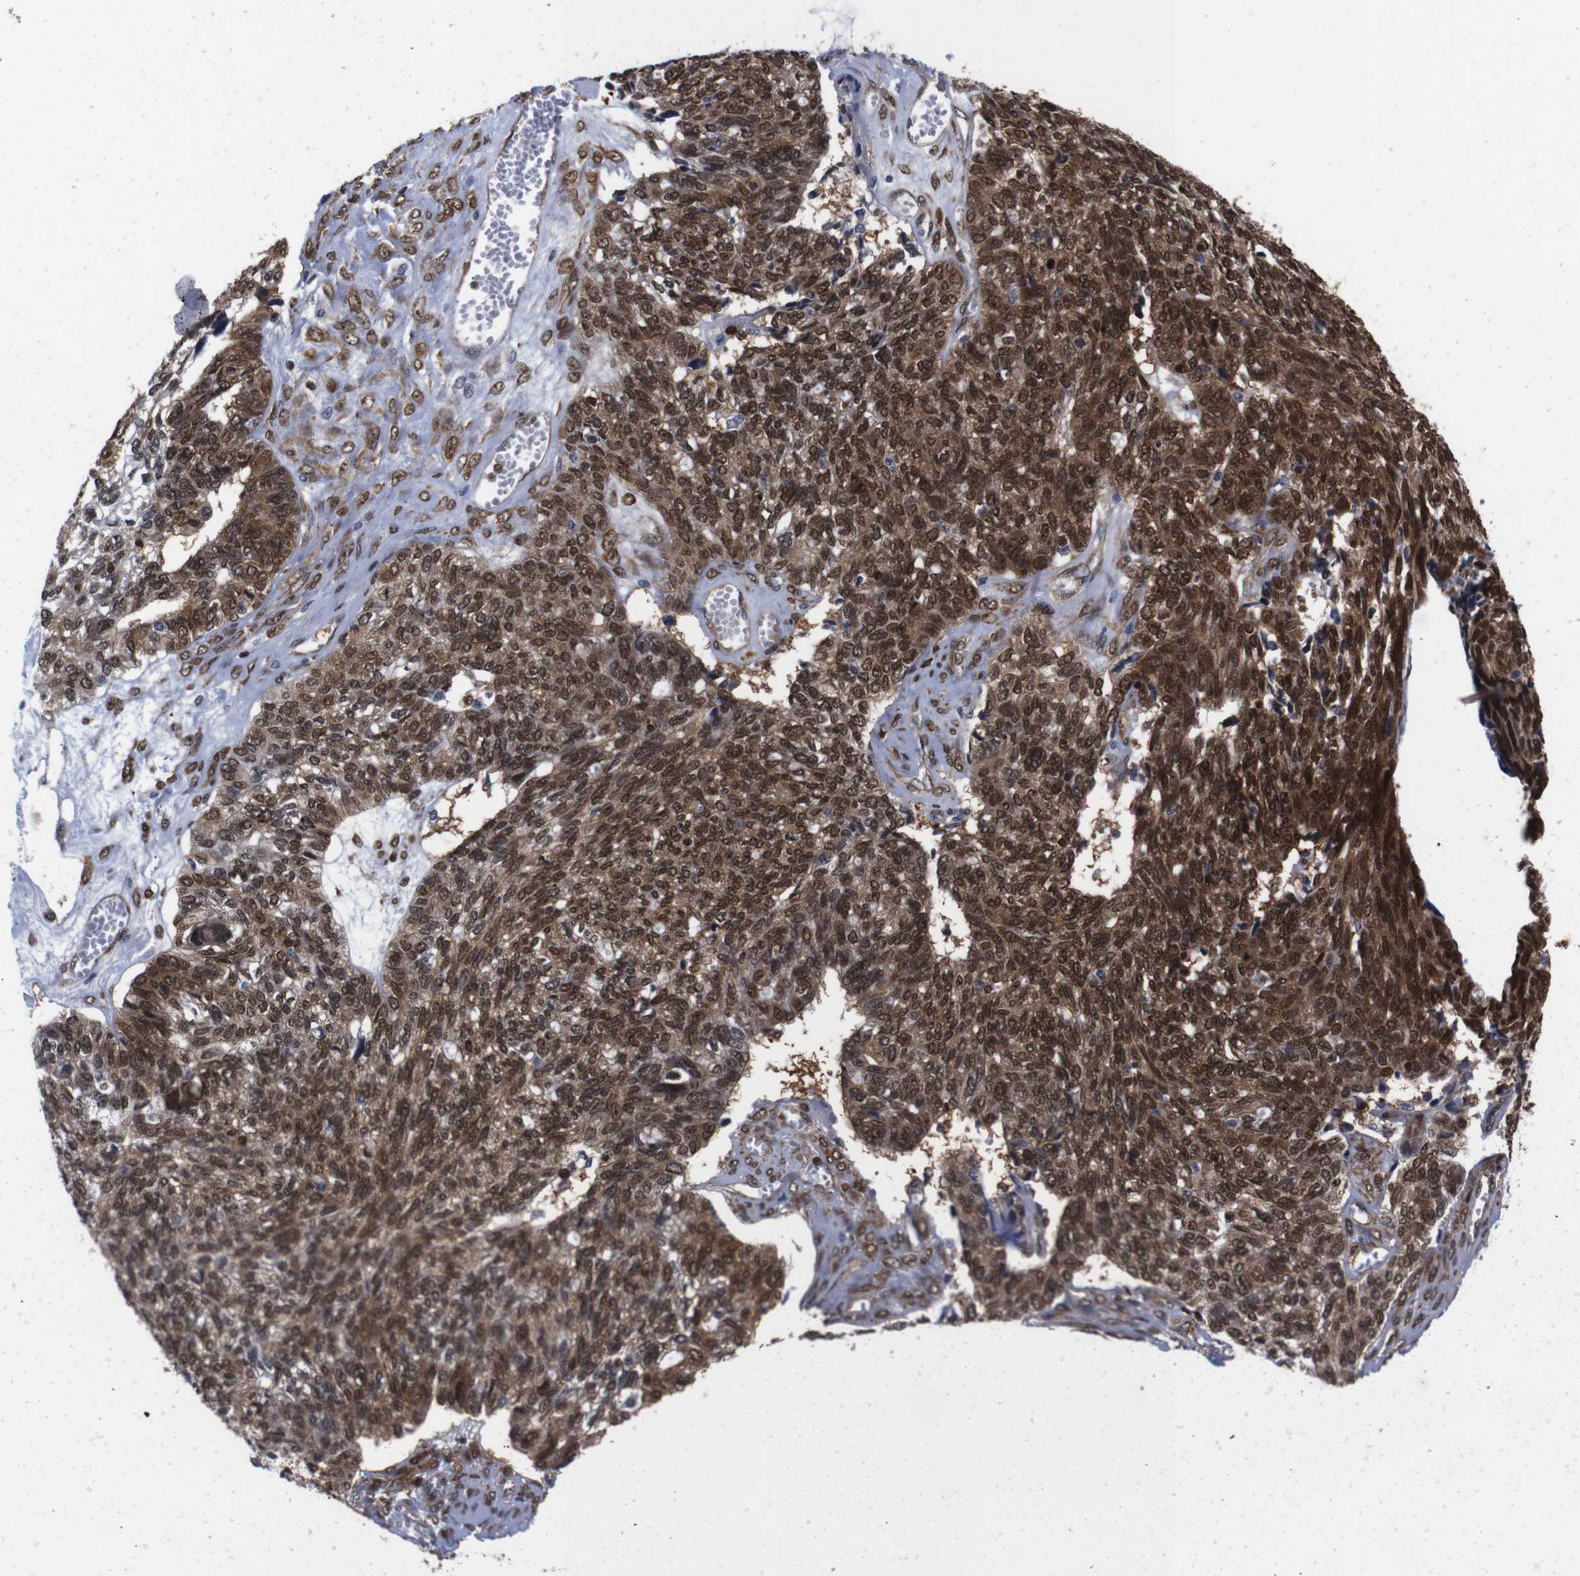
{"staining": {"intensity": "strong", "quantity": ">75%", "location": "cytoplasmic/membranous,nuclear"}, "tissue": "ovarian cancer", "cell_type": "Tumor cells", "image_type": "cancer", "snomed": [{"axis": "morphology", "description": "Cystadenocarcinoma, serous, NOS"}, {"axis": "topography", "description": "Ovary"}], "caption": "Strong cytoplasmic/membranous and nuclear positivity for a protein is identified in about >75% of tumor cells of ovarian cancer (serous cystadenocarcinoma) using IHC.", "gene": "UBQLN2", "patient": {"sex": "female", "age": 79}}